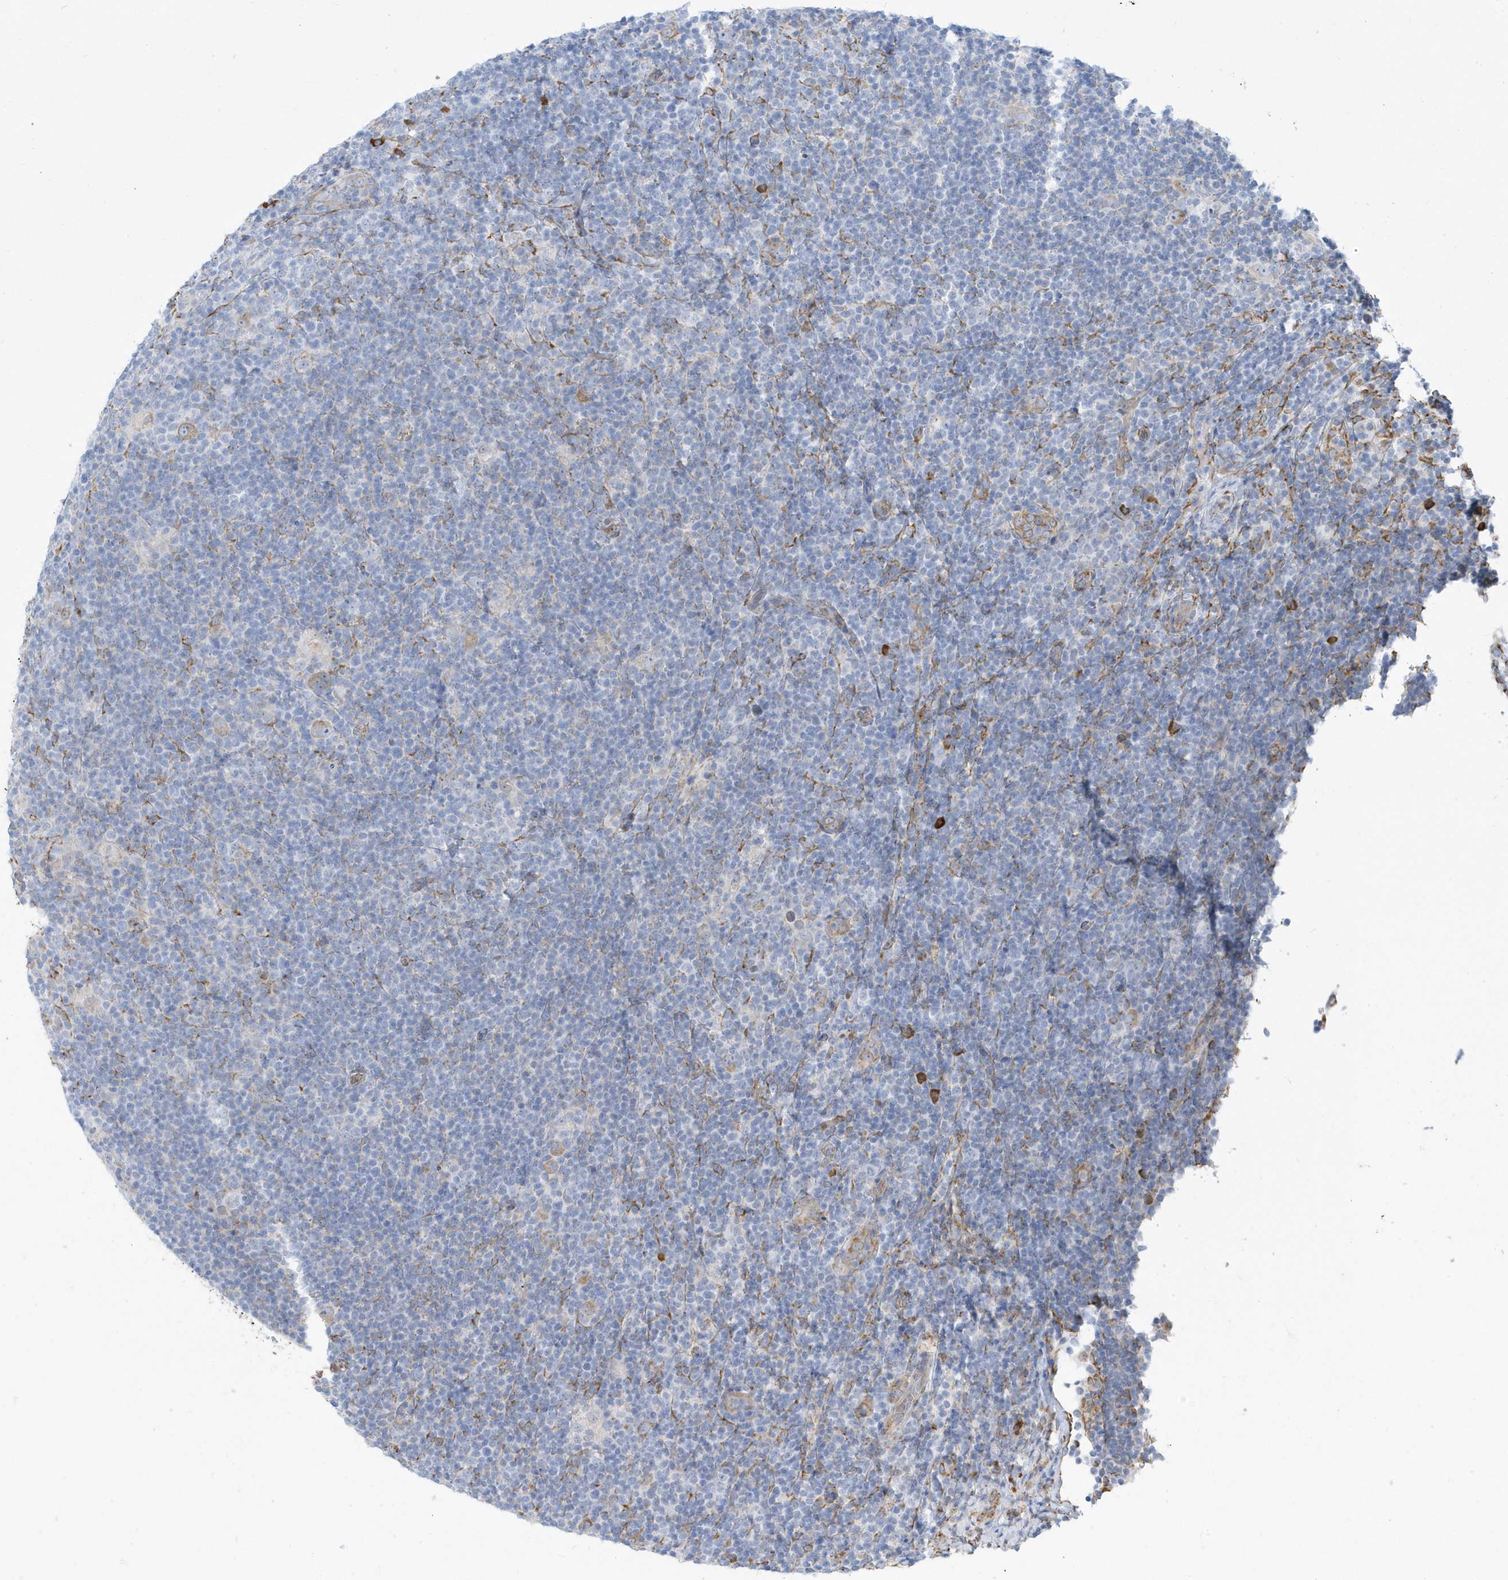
{"staining": {"intensity": "moderate", "quantity": "<25%", "location": "cytoplasmic/membranous"}, "tissue": "lymphoma", "cell_type": "Tumor cells", "image_type": "cancer", "snomed": [{"axis": "morphology", "description": "Hodgkin's disease, NOS"}, {"axis": "topography", "description": "Lymph node"}], "caption": "Protein staining by immunohistochemistry displays moderate cytoplasmic/membranous expression in approximately <25% of tumor cells in lymphoma. (Stains: DAB in brown, nuclei in blue, Microscopy: brightfield microscopy at high magnification).", "gene": "DCAF1", "patient": {"sex": "female", "age": 57}}